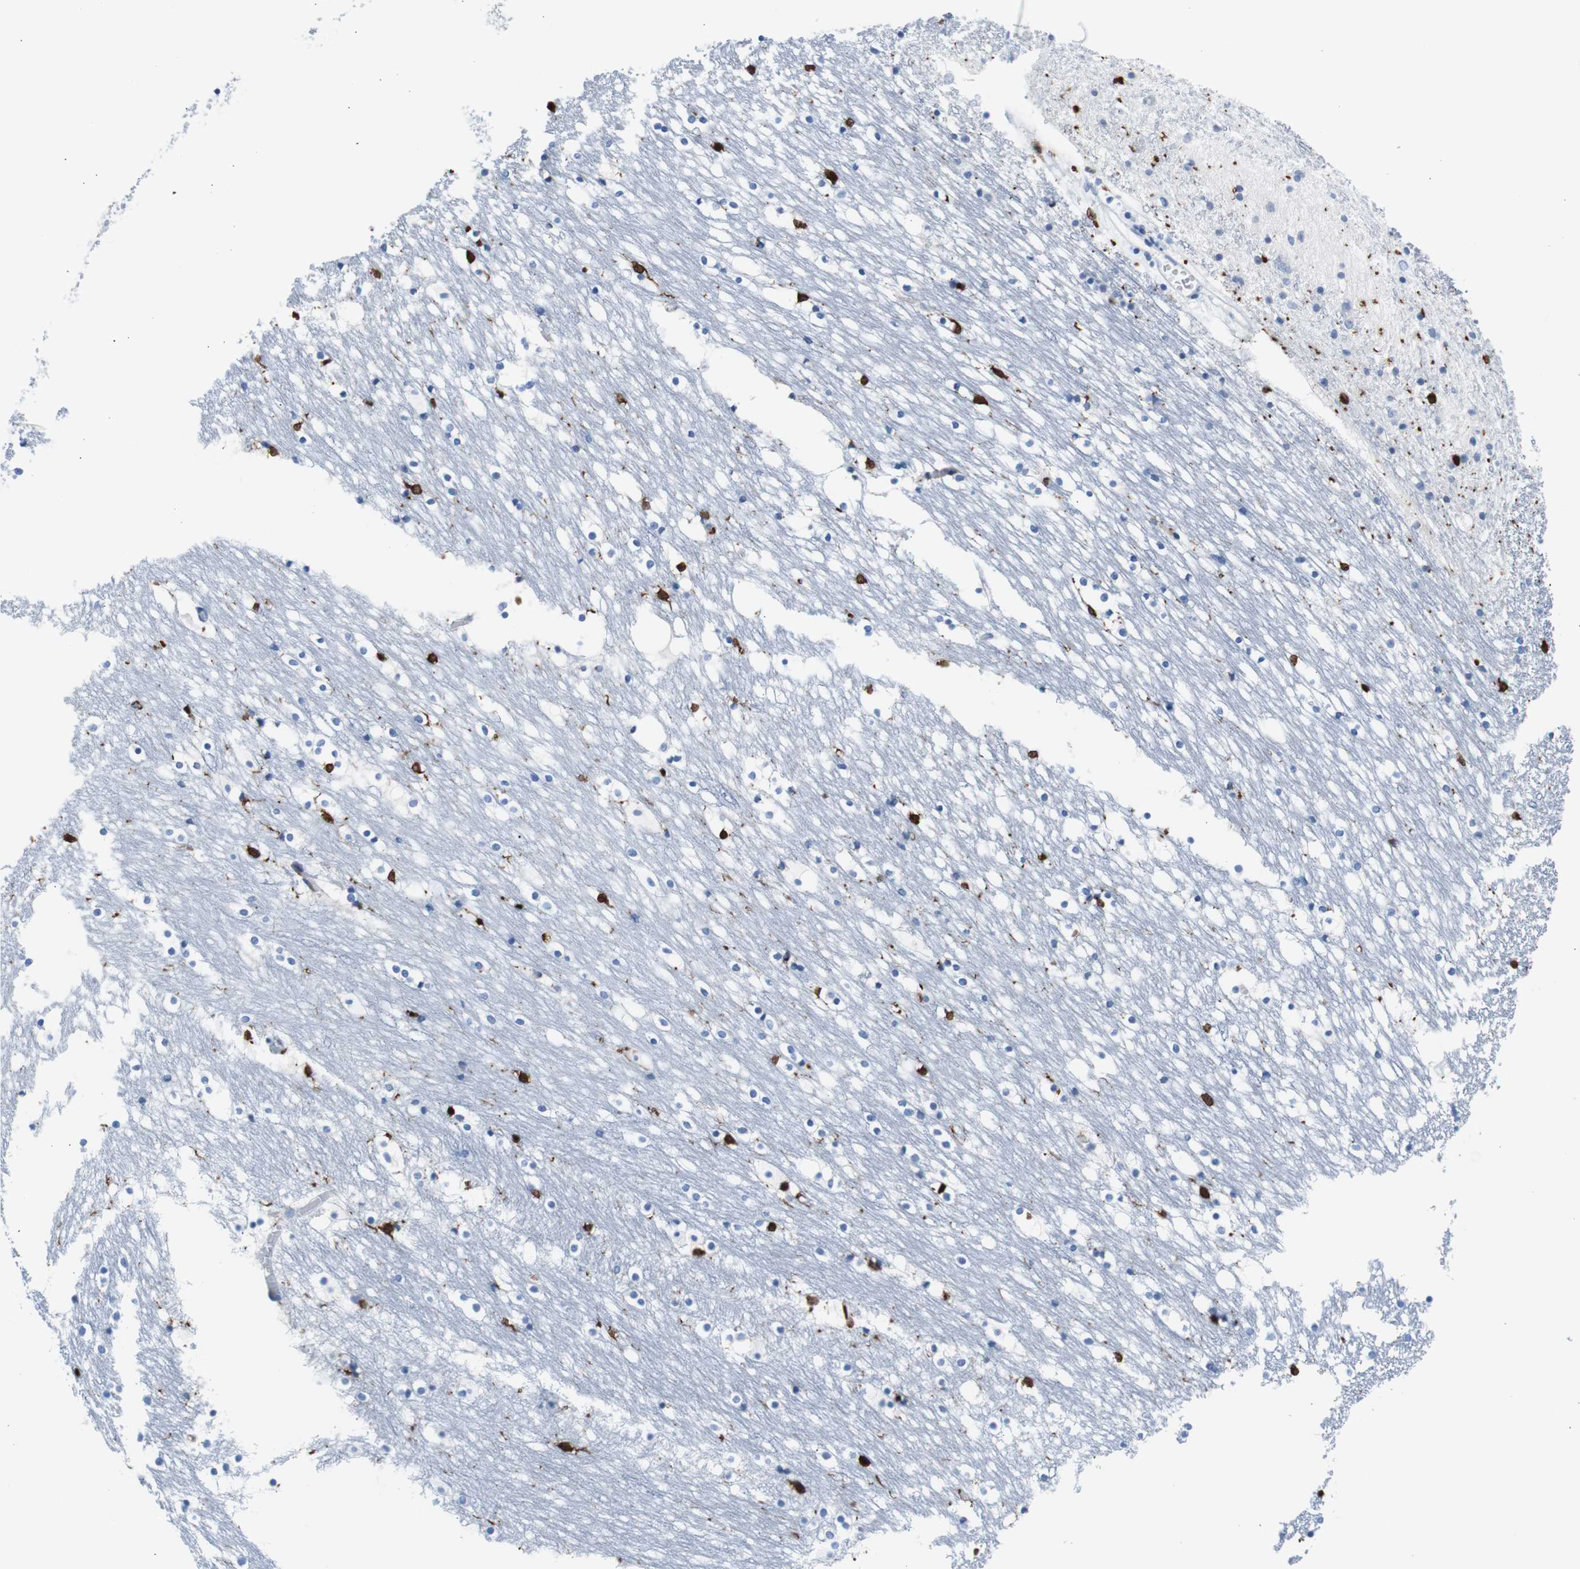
{"staining": {"intensity": "strong", "quantity": "<25%", "location": "cytoplasmic/membranous,nuclear"}, "tissue": "caudate", "cell_type": "Glial cells", "image_type": "normal", "snomed": [{"axis": "morphology", "description": "Normal tissue, NOS"}, {"axis": "topography", "description": "Lateral ventricle wall"}], "caption": "Immunohistochemical staining of unremarkable human caudate demonstrates <25% levels of strong cytoplasmic/membranous,nuclear protein staining in approximately <25% of glial cells.", "gene": "SYK", "patient": {"sex": "male", "age": 45}}